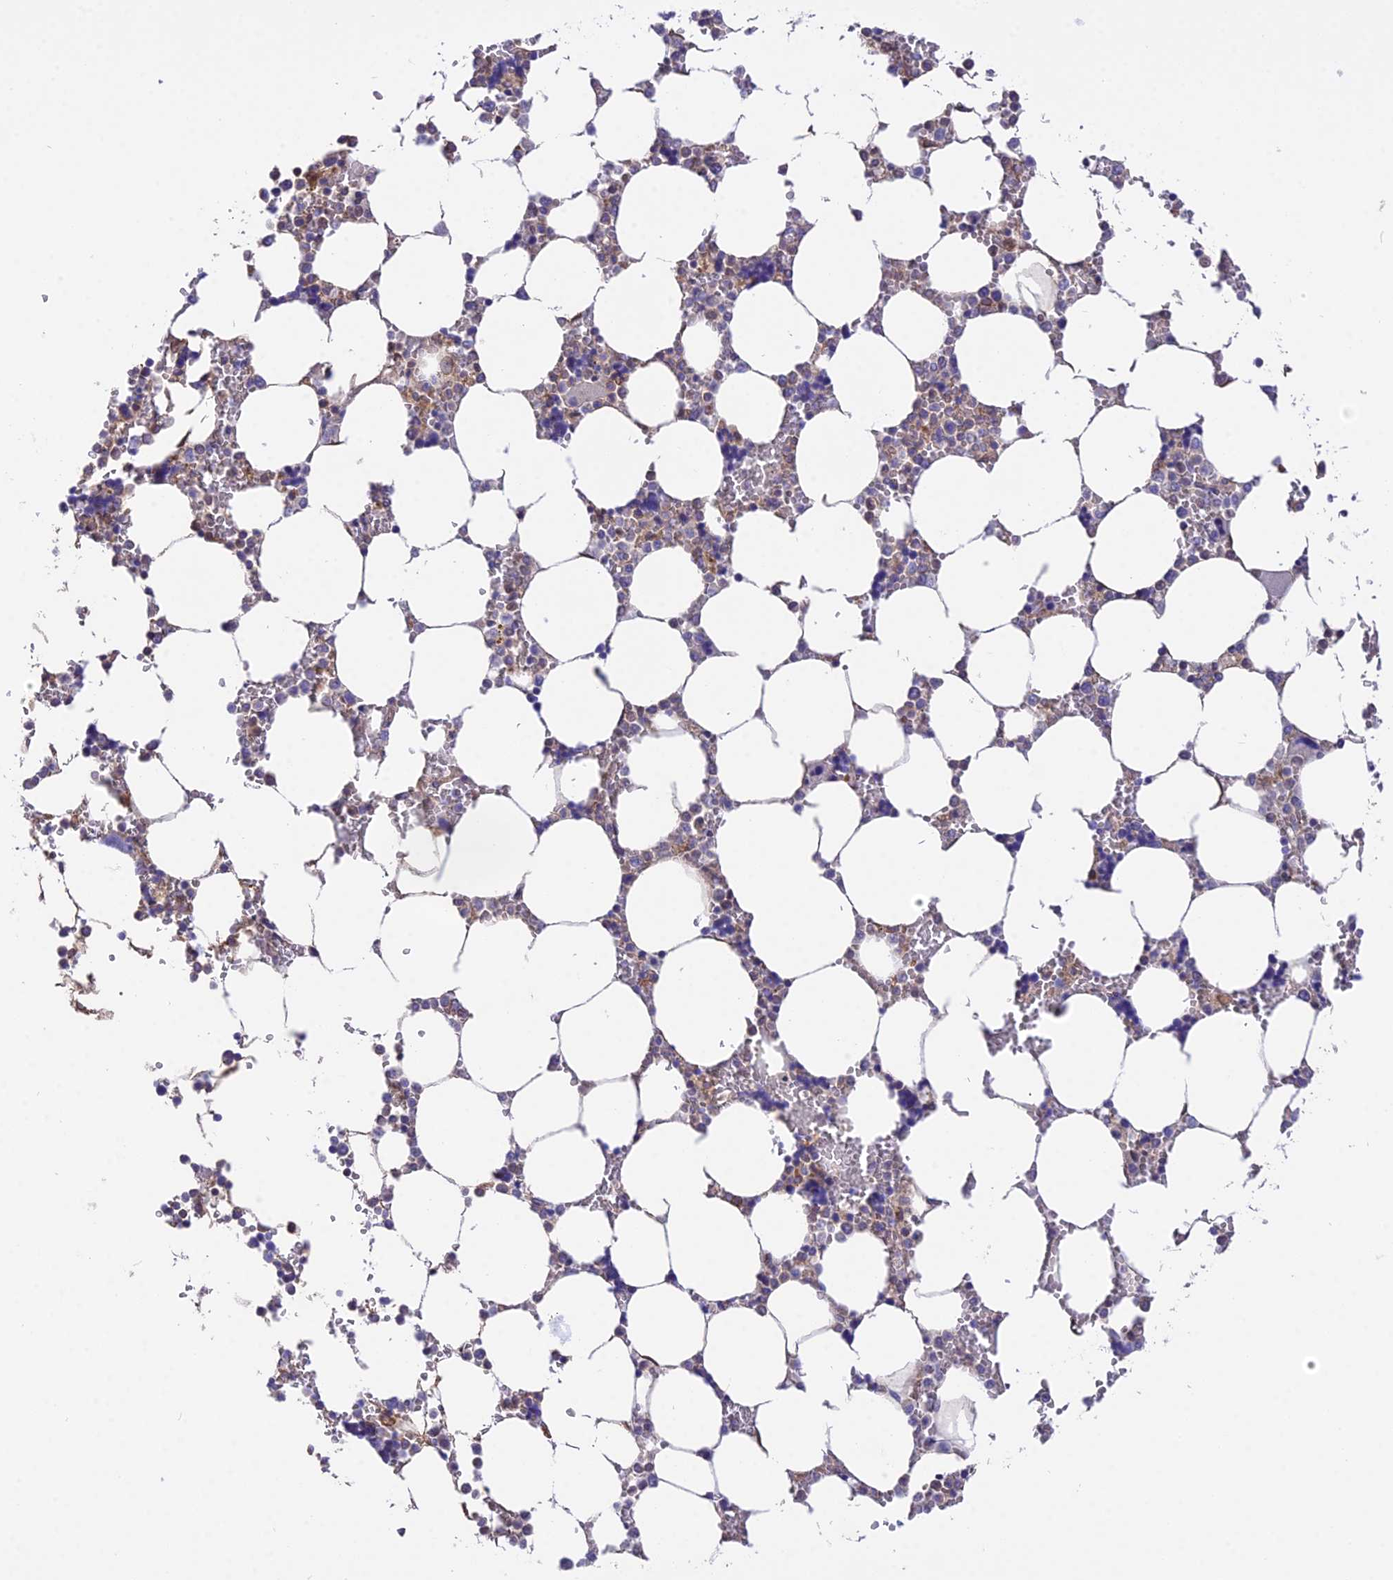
{"staining": {"intensity": "weak", "quantity": "<25%", "location": "cytoplasmic/membranous"}, "tissue": "bone marrow", "cell_type": "Hematopoietic cells", "image_type": "normal", "snomed": [{"axis": "morphology", "description": "Normal tissue, NOS"}, {"axis": "topography", "description": "Bone marrow"}], "caption": "This image is of benign bone marrow stained with IHC to label a protein in brown with the nuclei are counter-stained blue. There is no expression in hematopoietic cells. (DAB (3,3'-diaminobenzidine) immunohistochemistry (IHC), high magnification).", "gene": "TRIM43B", "patient": {"sex": "male", "age": 64}}